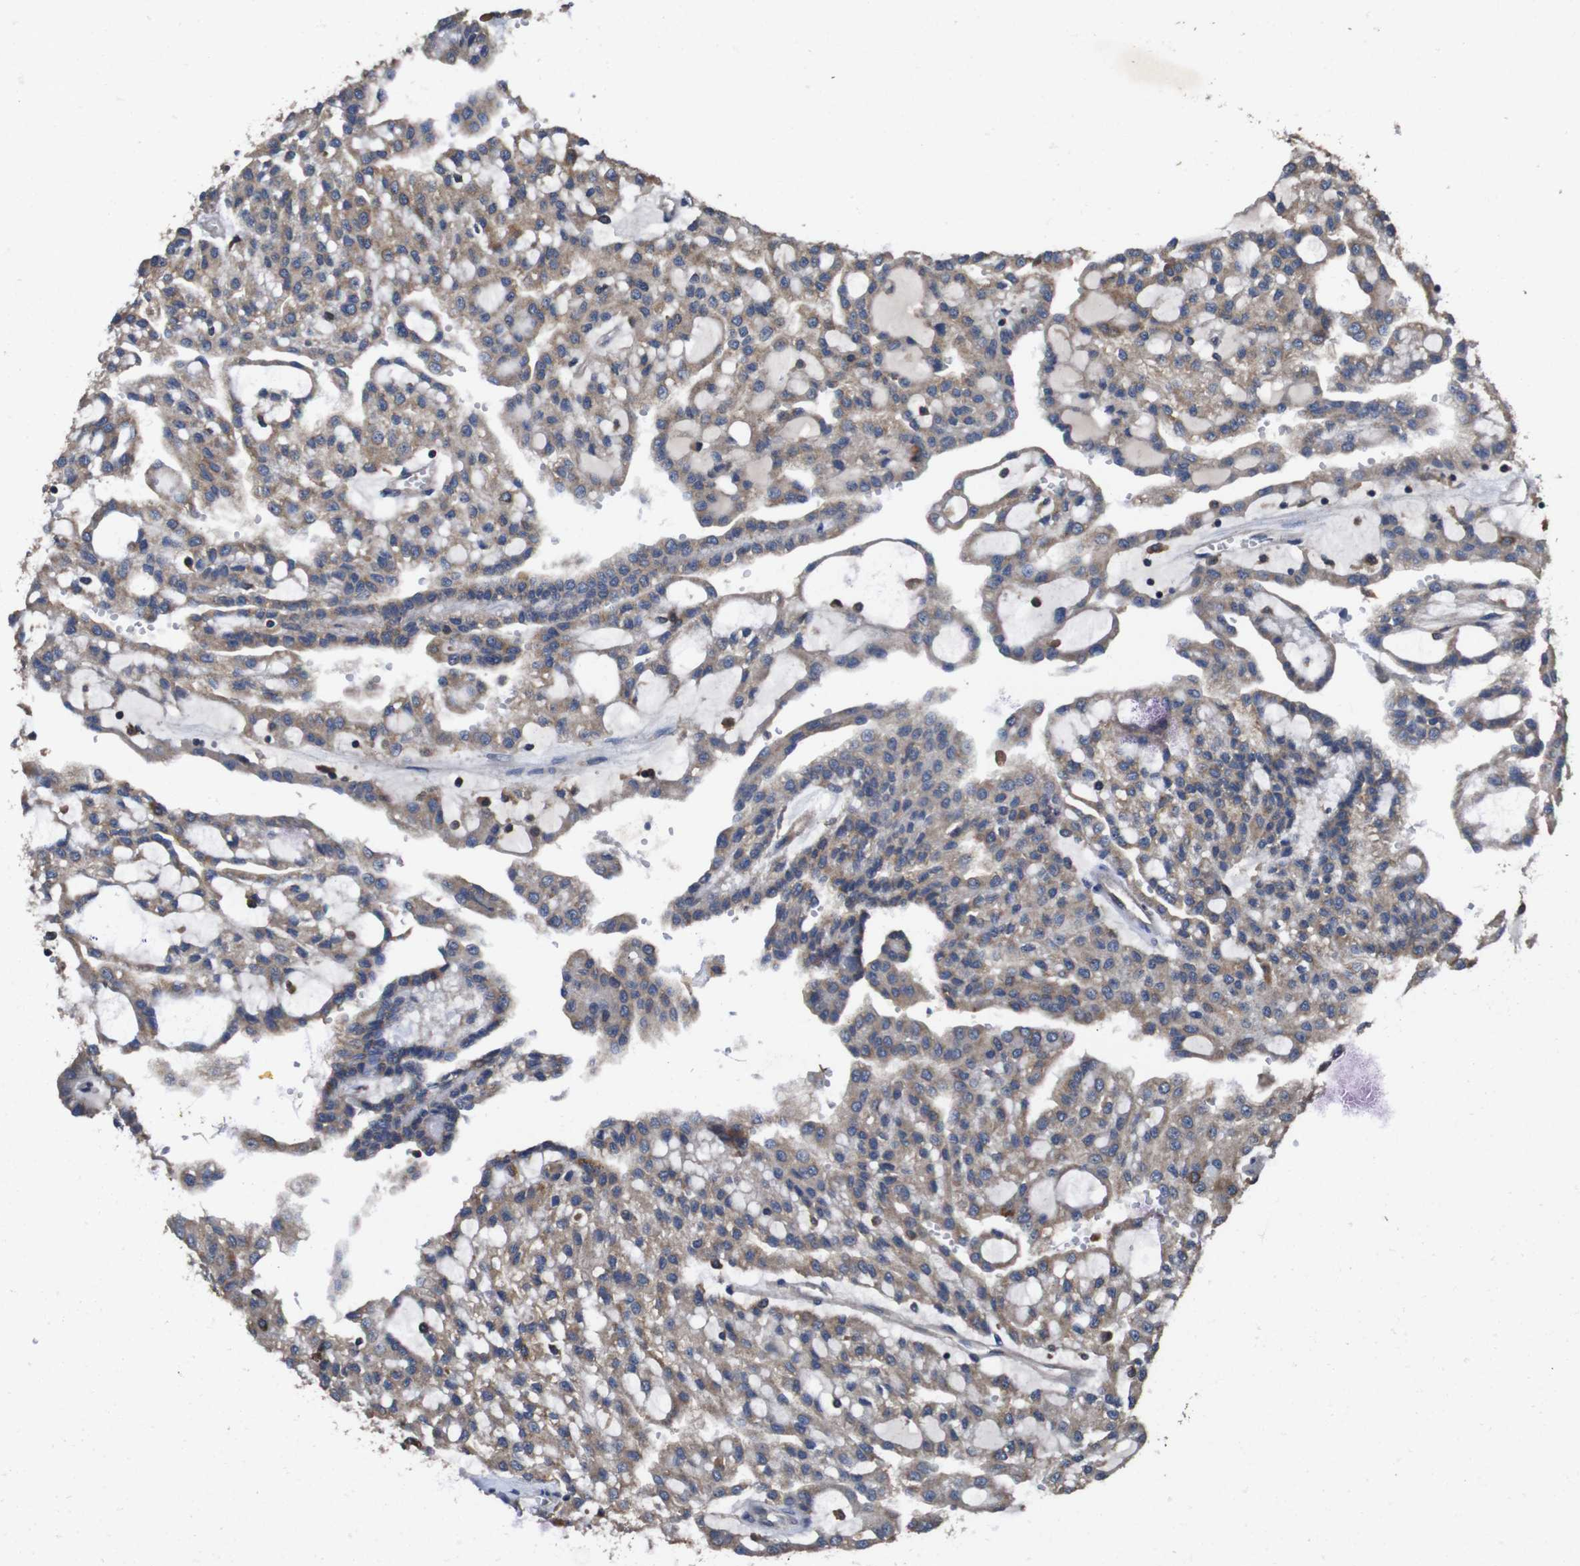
{"staining": {"intensity": "moderate", "quantity": ">75%", "location": "cytoplasmic/membranous"}, "tissue": "renal cancer", "cell_type": "Tumor cells", "image_type": "cancer", "snomed": [{"axis": "morphology", "description": "Adenocarcinoma, NOS"}, {"axis": "topography", "description": "Kidney"}], "caption": "About >75% of tumor cells in renal cancer show moderate cytoplasmic/membranous protein staining as visualized by brown immunohistochemical staining.", "gene": "GLIPR1", "patient": {"sex": "male", "age": 63}}